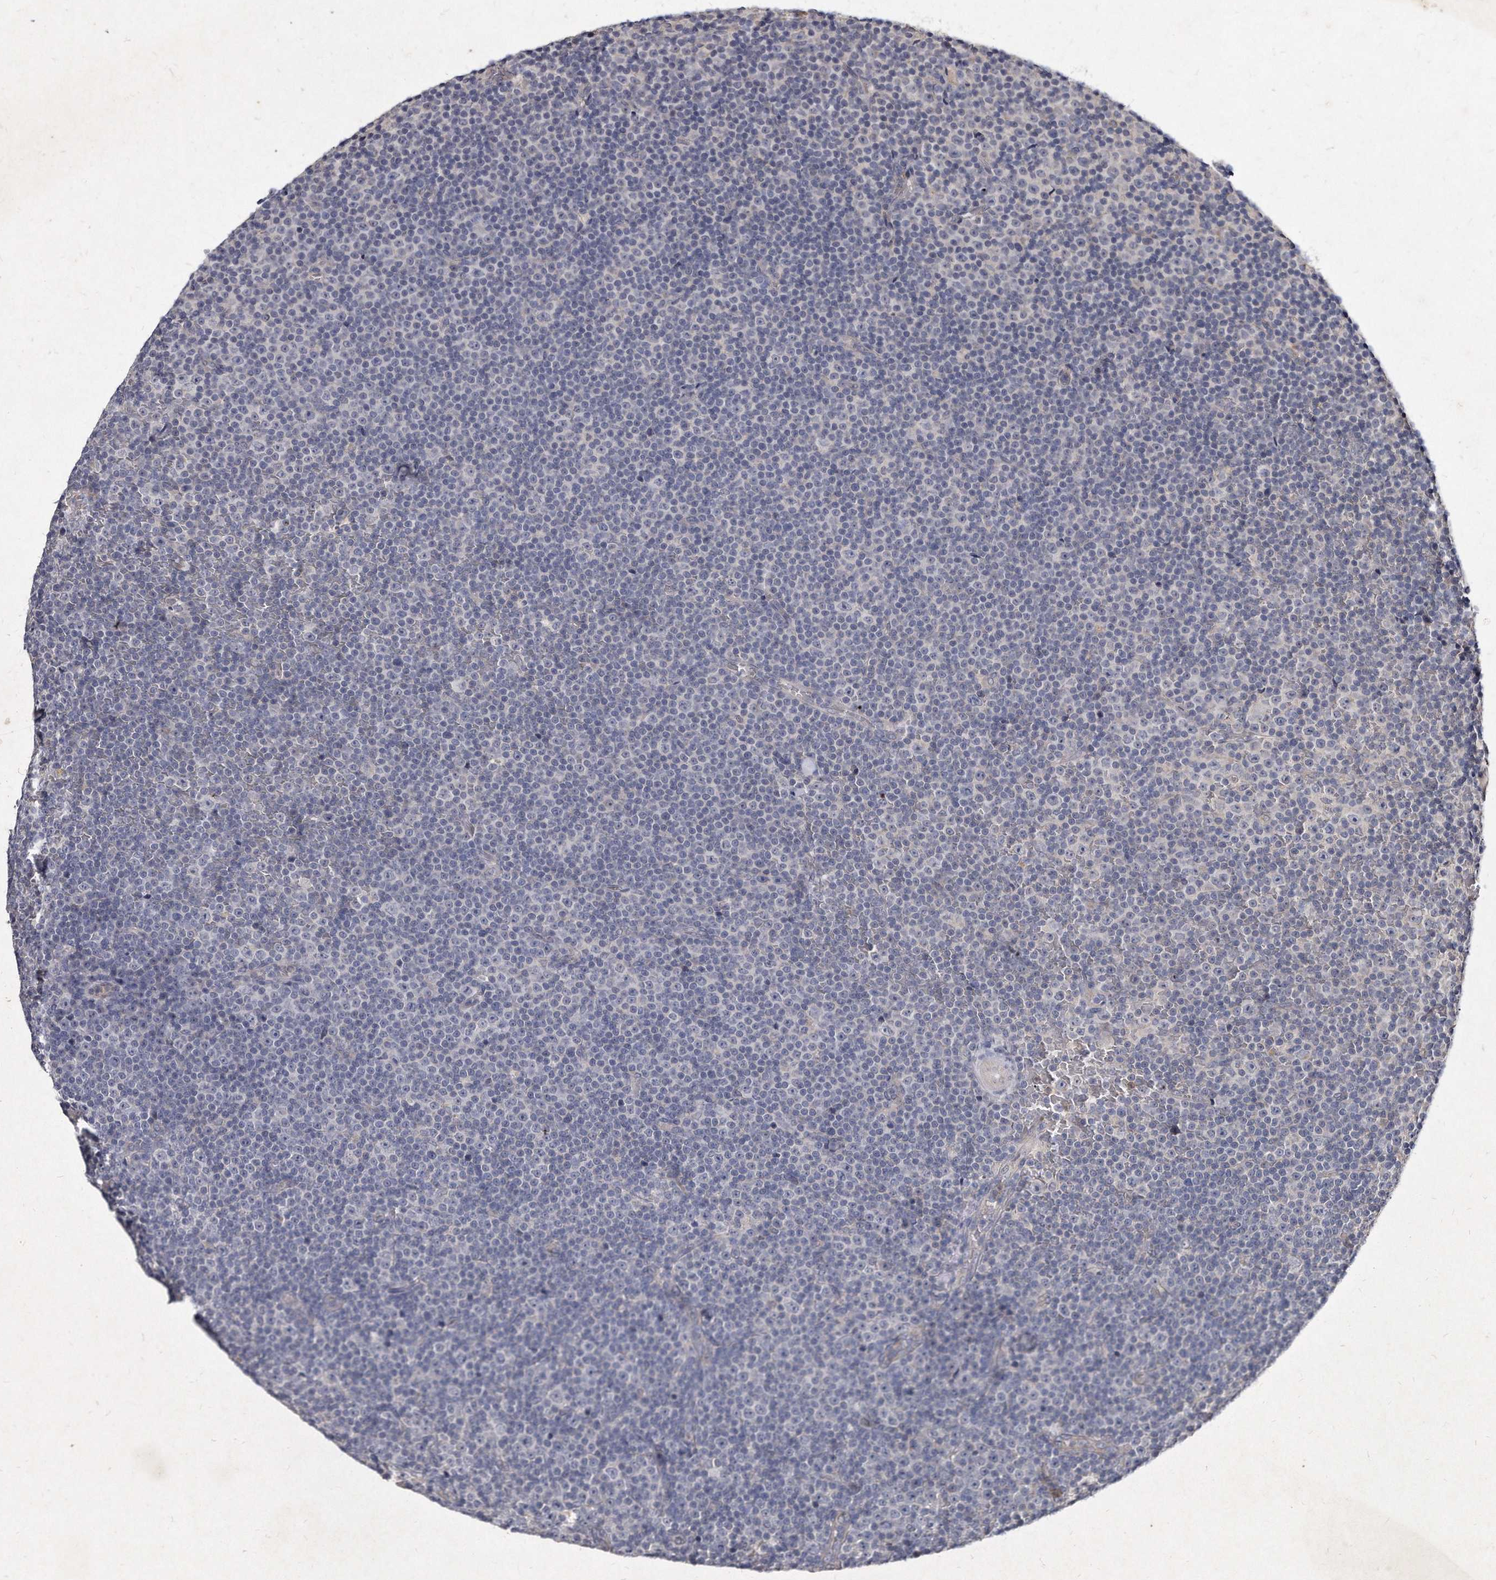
{"staining": {"intensity": "negative", "quantity": "none", "location": "none"}, "tissue": "lymphoma", "cell_type": "Tumor cells", "image_type": "cancer", "snomed": [{"axis": "morphology", "description": "Malignant lymphoma, non-Hodgkin's type, Low grade"}, {"axis": "topography", "description": "Lymph node"}], "caption": "The immunohistochemistry (IHC) image has no significant staining in tumor cells of low-grade malignant lymphoma, non-Hodgkin's type tissue.", "gene": "KLHDC3", "patient": {"sex": "female", "age": 67}}